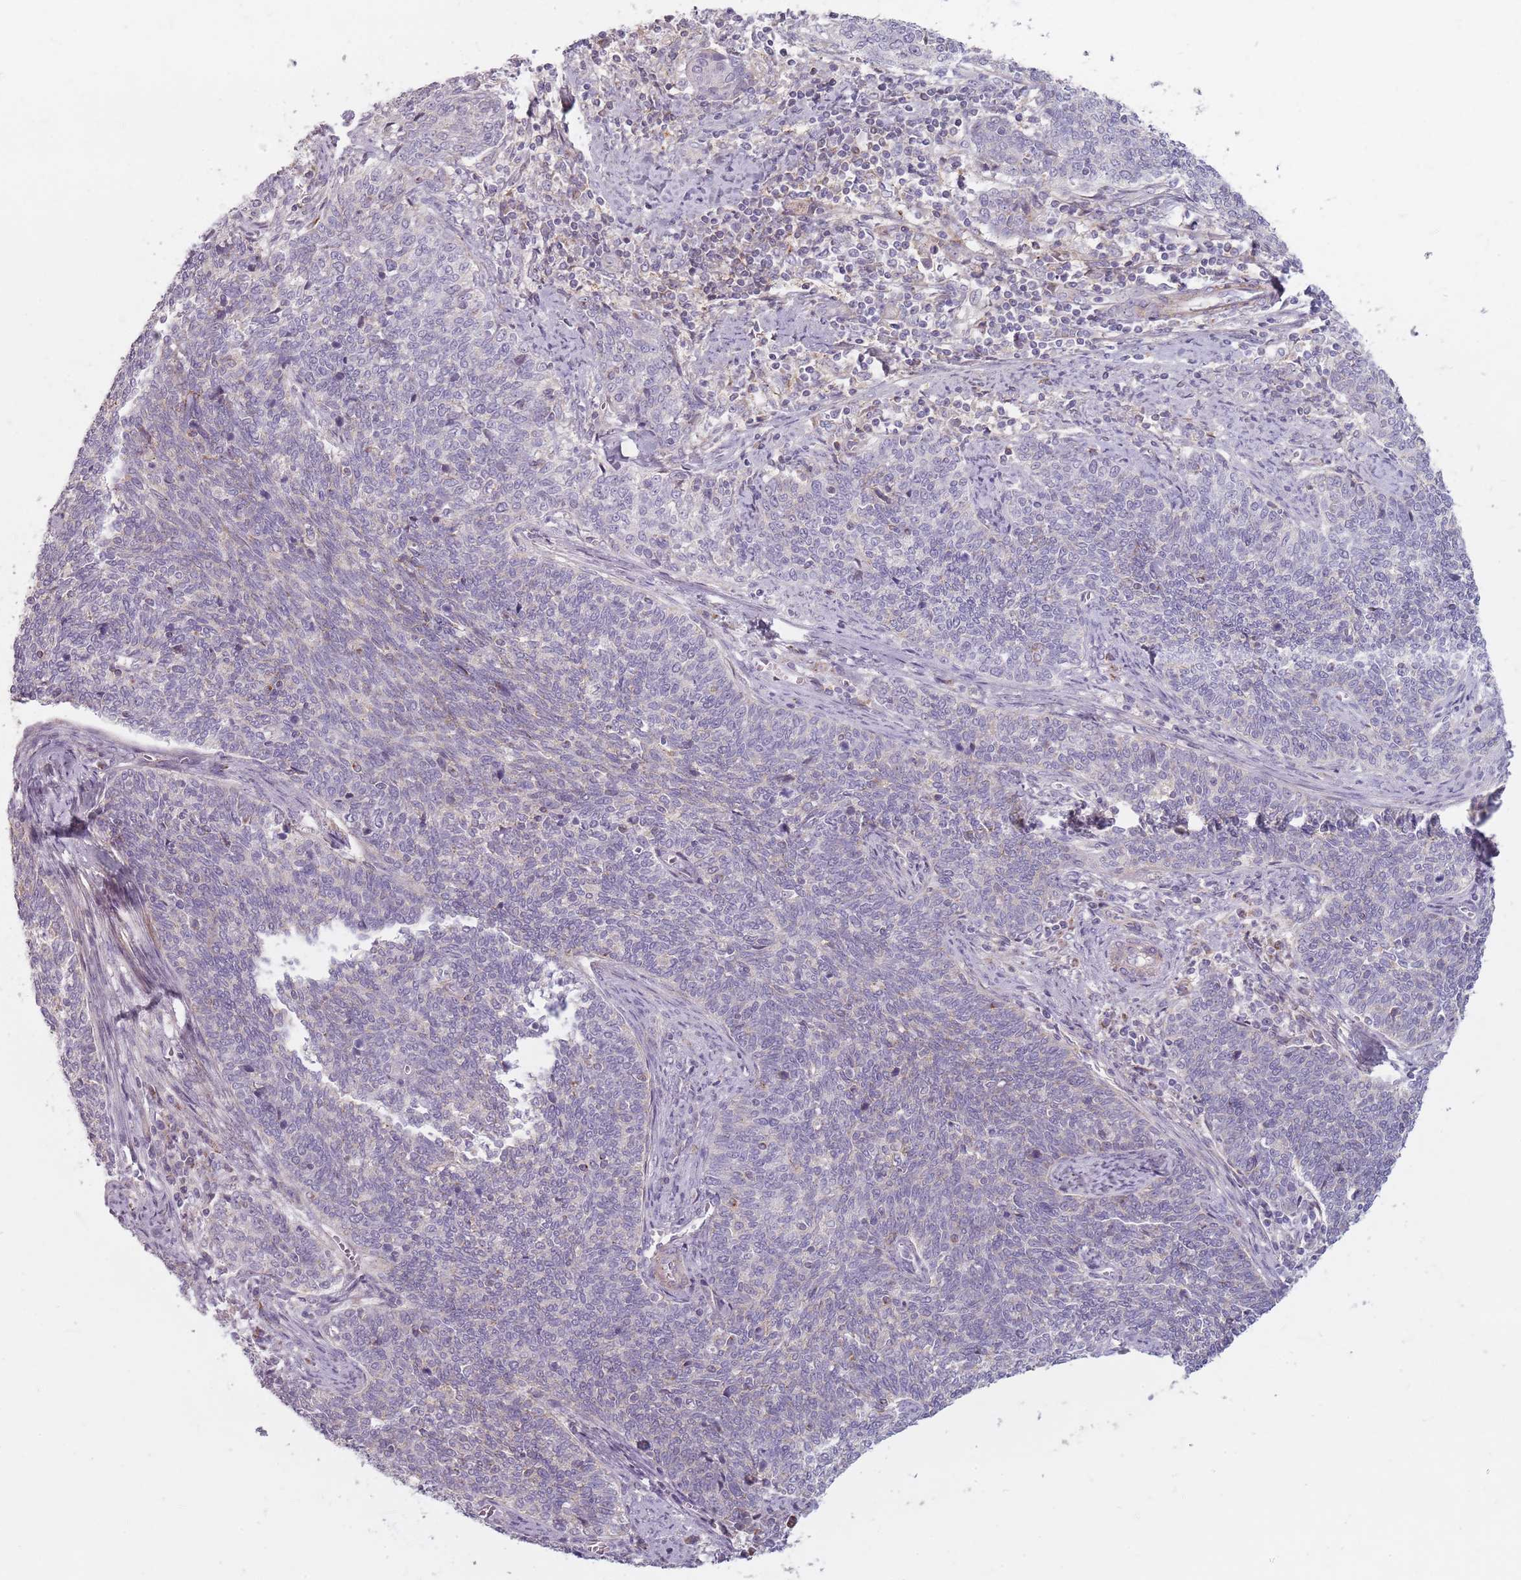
{"staining": {"intensity": "negative", "quantity": "none", "location": "none"}, "tissue": "cervical cancer", "cell_type": "Tumor cells", "image_type": "cancer", "snomed": [{"axis": "morphology", "description": "Squamous cell carcinoma, NOS"}, {"axis": "topography", "description": "Cervix"}], "caption": "Immunohistochemistry (IHC) image of neoplastic tissue: human squamous cell carcinoma (cervical) stained with DAB reveals no significant protein staining in tumor cells.", "gene": "SYNGR3", "patient": {"sex": "female", "age": 39}}